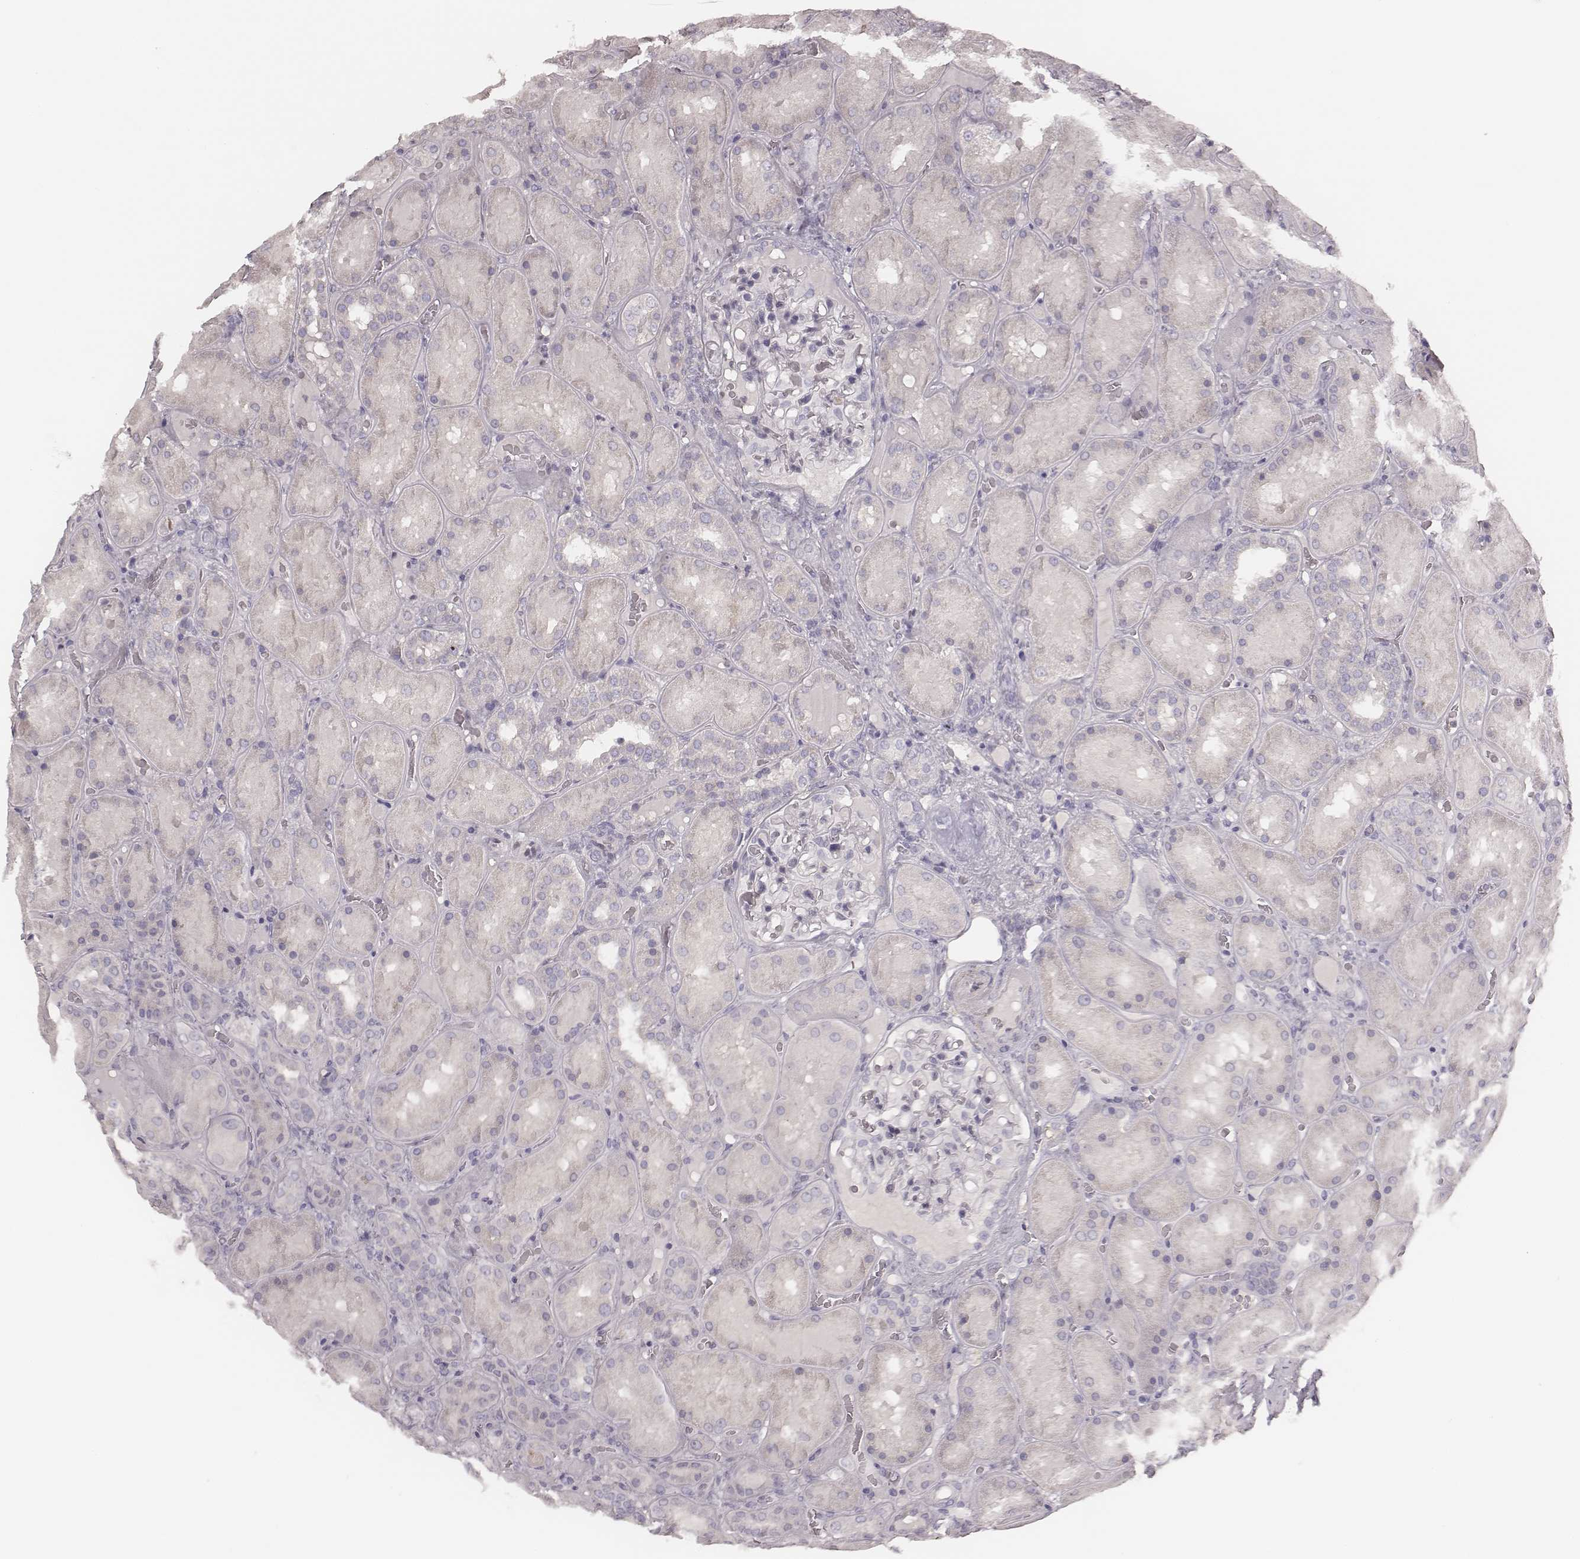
{"staining": {"intensity": "negative", "quantity": "none", "location": "none"}, "tissue": "kidney", "cell_type": "Cells in glomeruli", "image_type": "normal", "snomed": [{"axis": "morphology", "description": "Normal tissue, NOS"}, {"axis": "topography", "description": "Kidney"}], "caption": "Normal kidney was stained to show a protein in brown. There is no significant staining in cells in glomeruli. The staining was performed using DAB to visualize the protein expression in brown, while the nuclei were stained in blue with hematoxylin (Magnification: 20x).", "gene": "MSX1", "patient": {"sex": "male", "age": 73}}